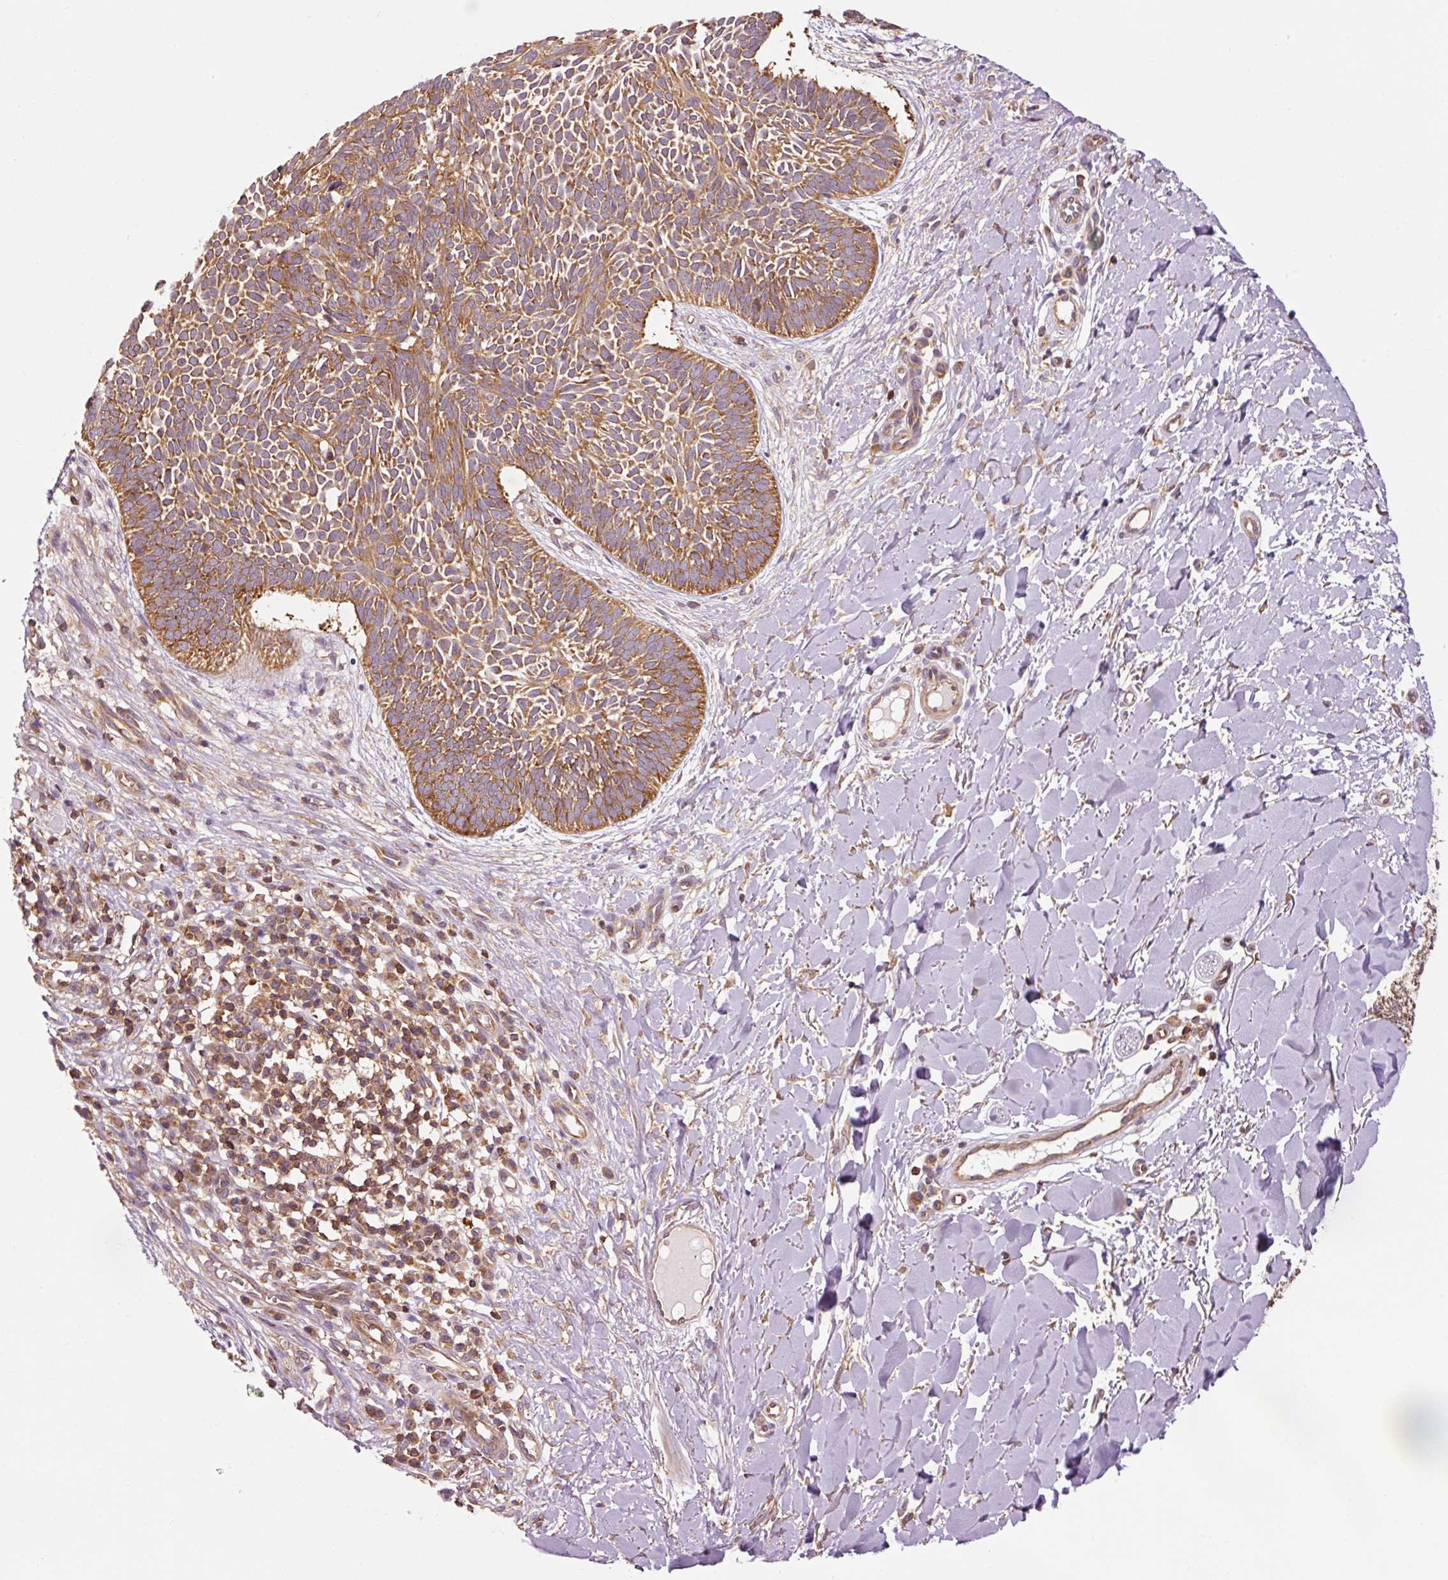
{"staining": {"intensity": "strong", "quantity": ">75%", "location": "cytoplasmic/membranous"}, "tissue": "skin cancer", "cell_type": "Tumor cells", "image_type": "cancer", "snomed": [{"axis": "morphology", "description": "Basal cell carcinoma"}, {"axis": "topography", "description": "Skin"}], "caption": "The image shows a brown stain indicating the presence of a protein in the cytoplasmic/membranous of tumor cells in skin cancer (basal cell carcinoma).", "gene": "PDAP1", "patient": {"sex": "male", "age": 49}}